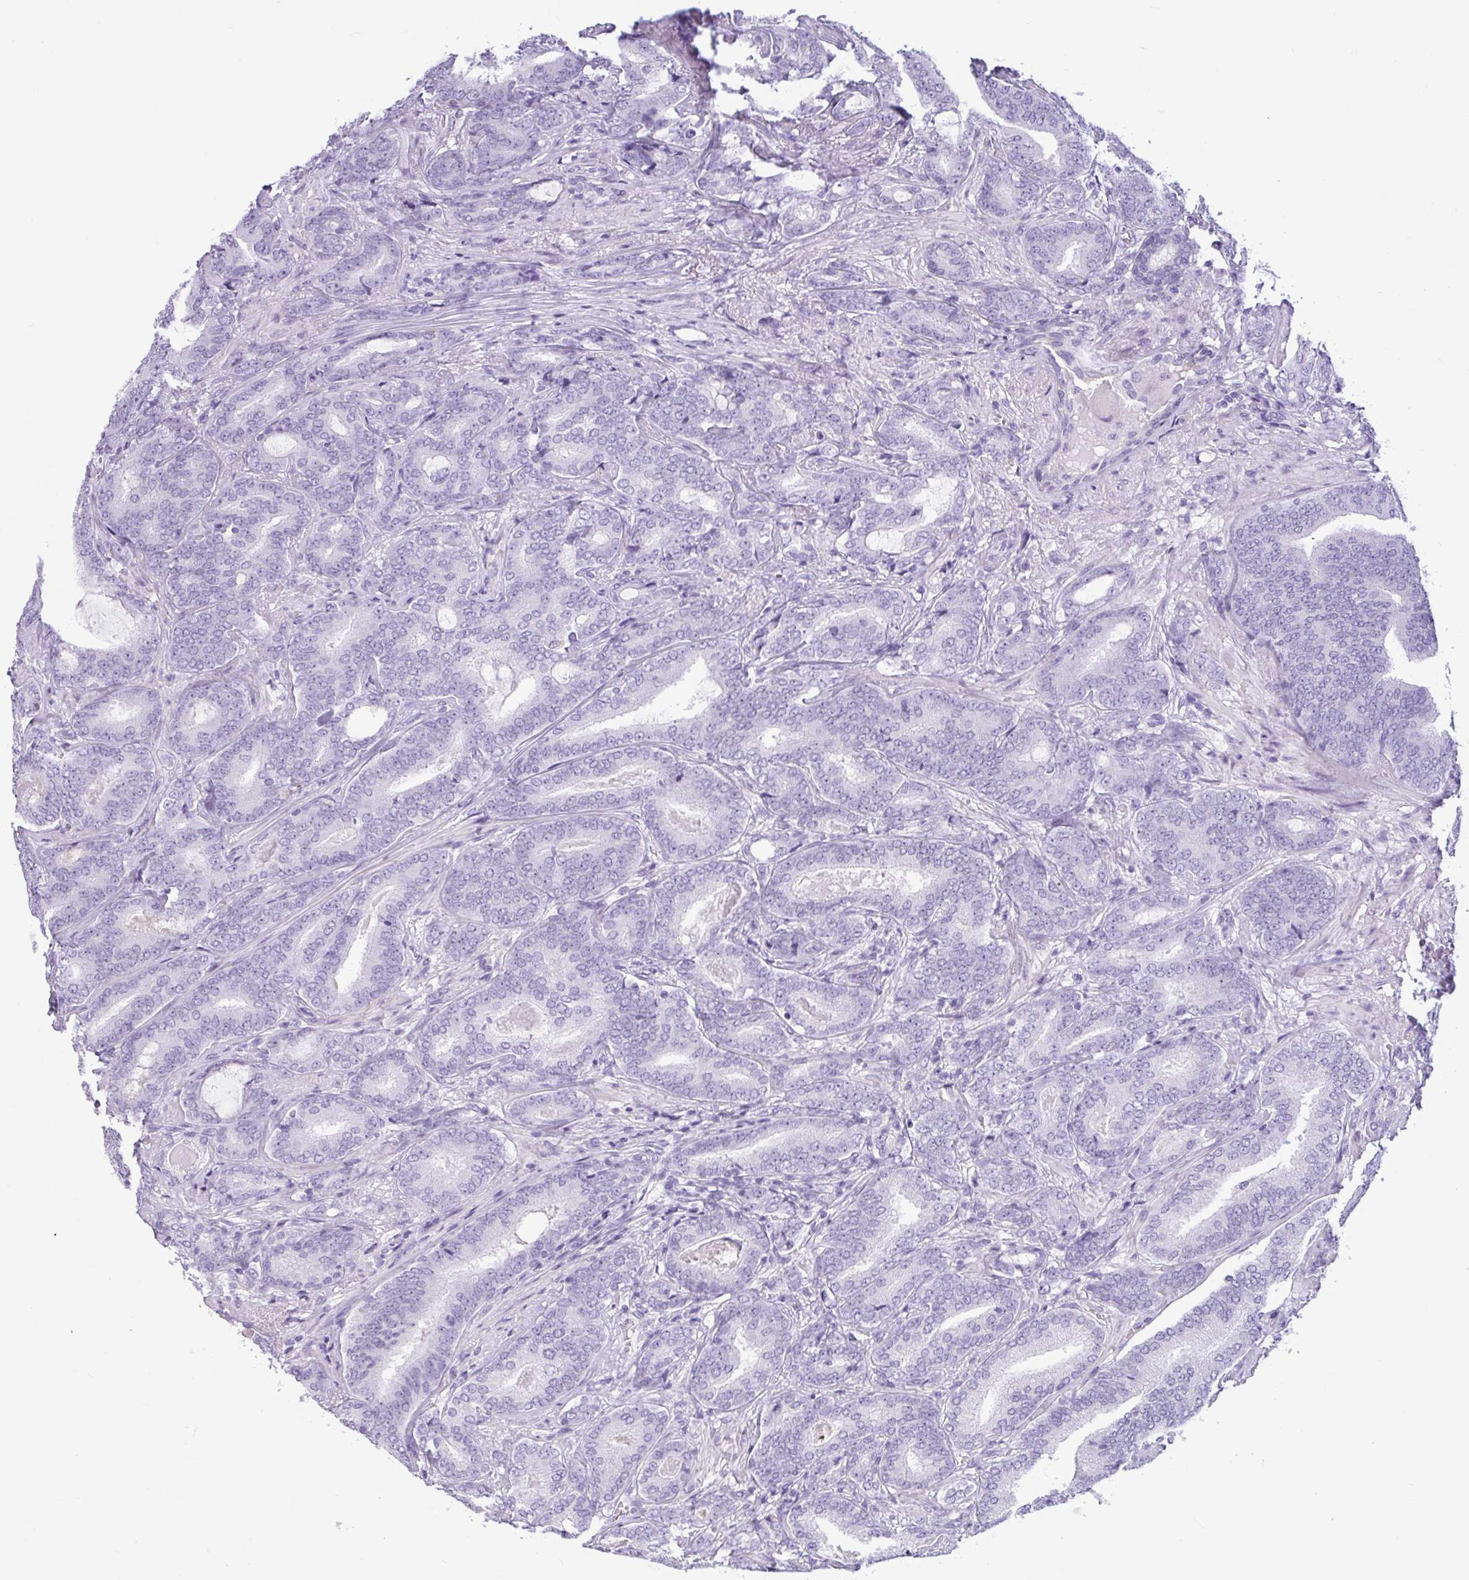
{"staining": {"intensity": "negative", "quantity": "none", "location": "none"}, "tissue": "prostate cancer", "cell_type": "Tumor cells", "image_type": "cancer", "snomed": [{"axis": "morphology", "description": "Adenocarcinoma, Low grade"}, {"axis": "topography", "description": "Prostate and seminal vesicle, NOS"}], "caption": "A micrograph of human prostate cancer is negative for staining in tumor cells.", "gene": "CTSE", "patient": {"sex": "male", "age": 61}}